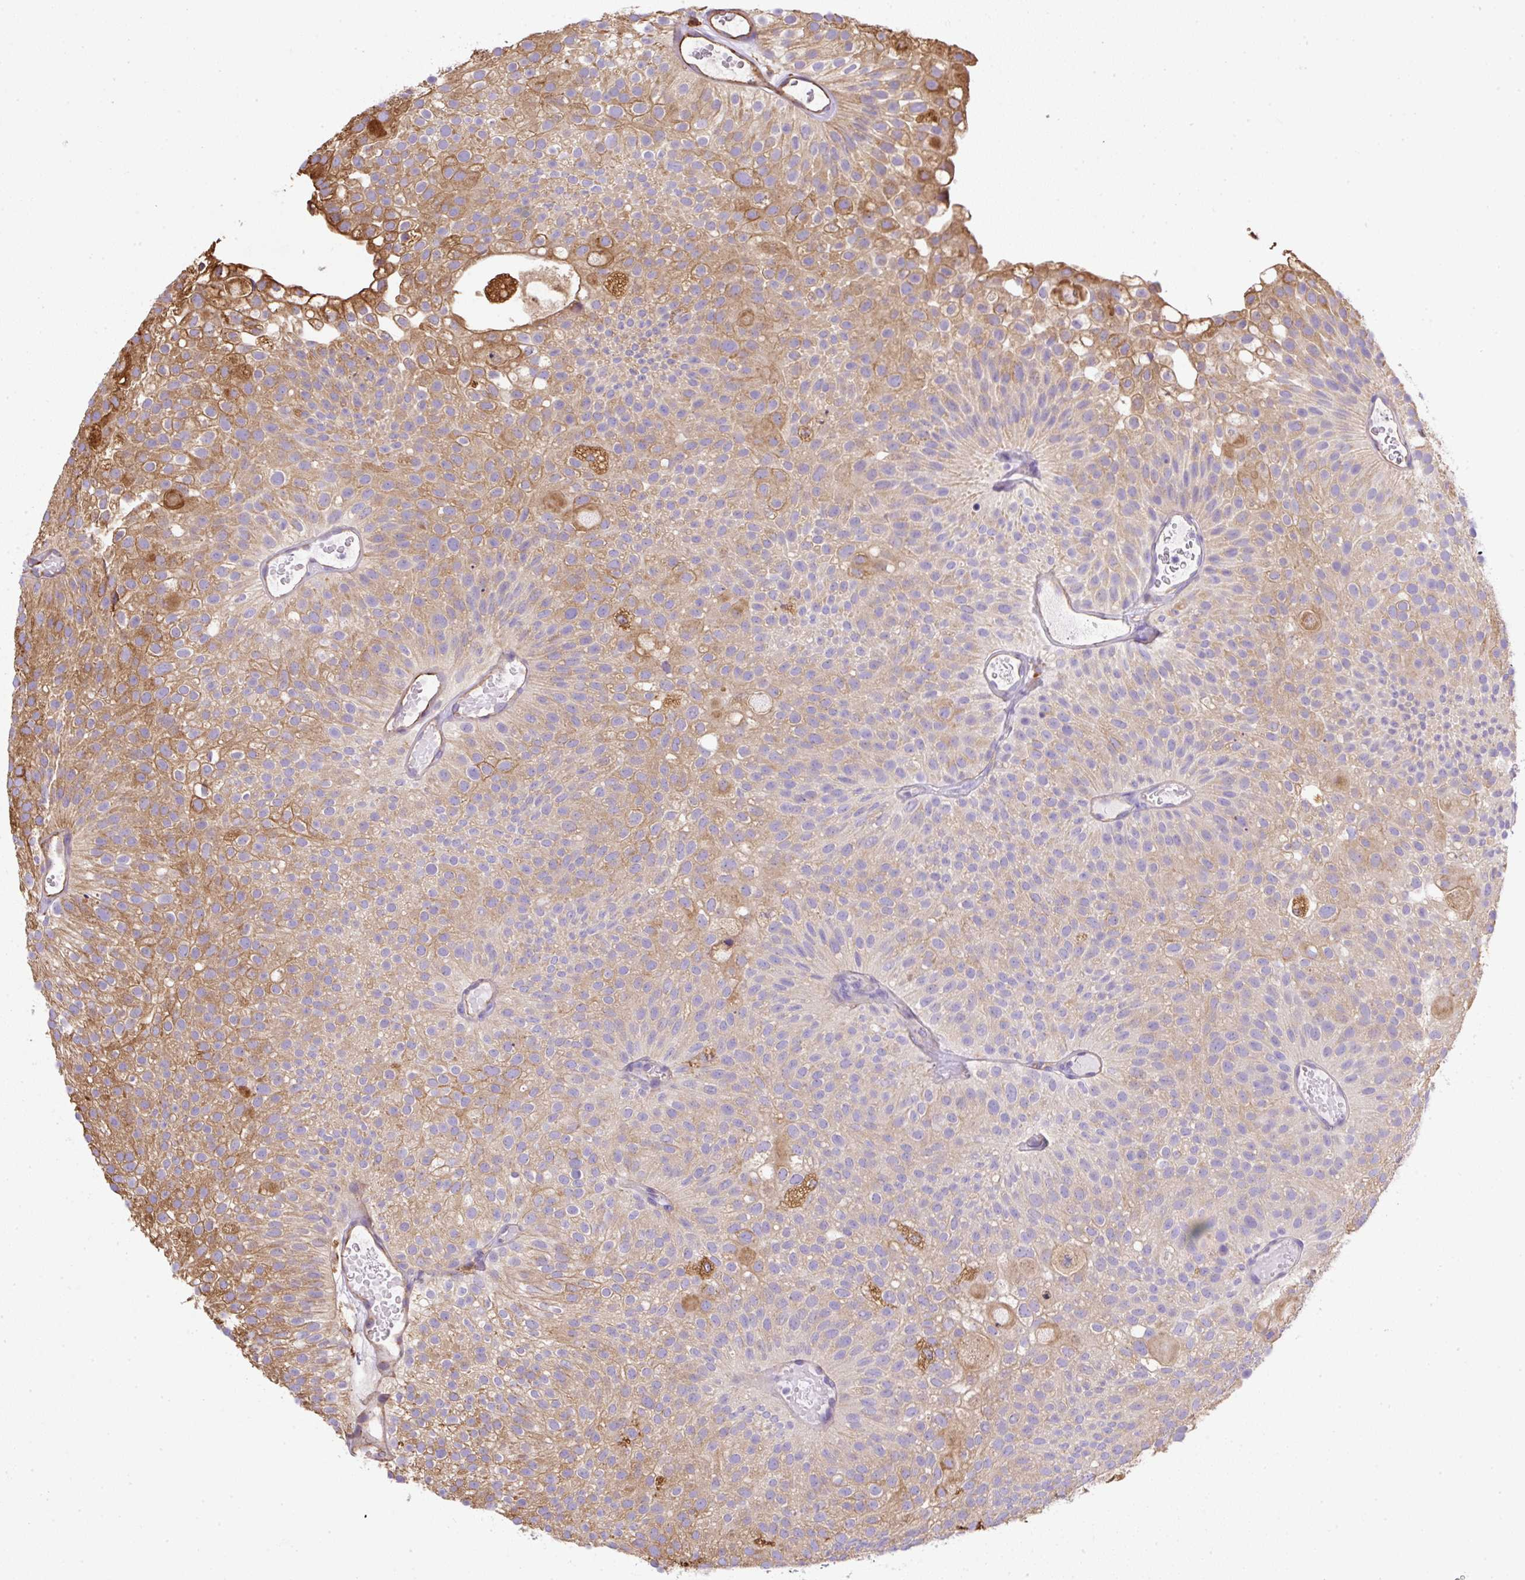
{"staining": {"intensity": "moderate", "quantity": "25%-75%", "location": "cytoplasmic/membranous"}, "tissue": "urothelial cancer", "cell_type": "Tumor cells", "image_type": "cancer", "snomed": [{"axis": "morphology", "description": "Urothelial carcinoma, Low grade"}, {"axis": "topography", "description": "Urinary bladder"}], "caption": "A medium amount of moderate cytoplasmic/membranous staining is appreciated in approximately 25%-75% of tumor cells in low-grade urothelial carcinoma tissue.", "gene": "MAGEB5", "patient": {"sex": "male", "age": 78}}